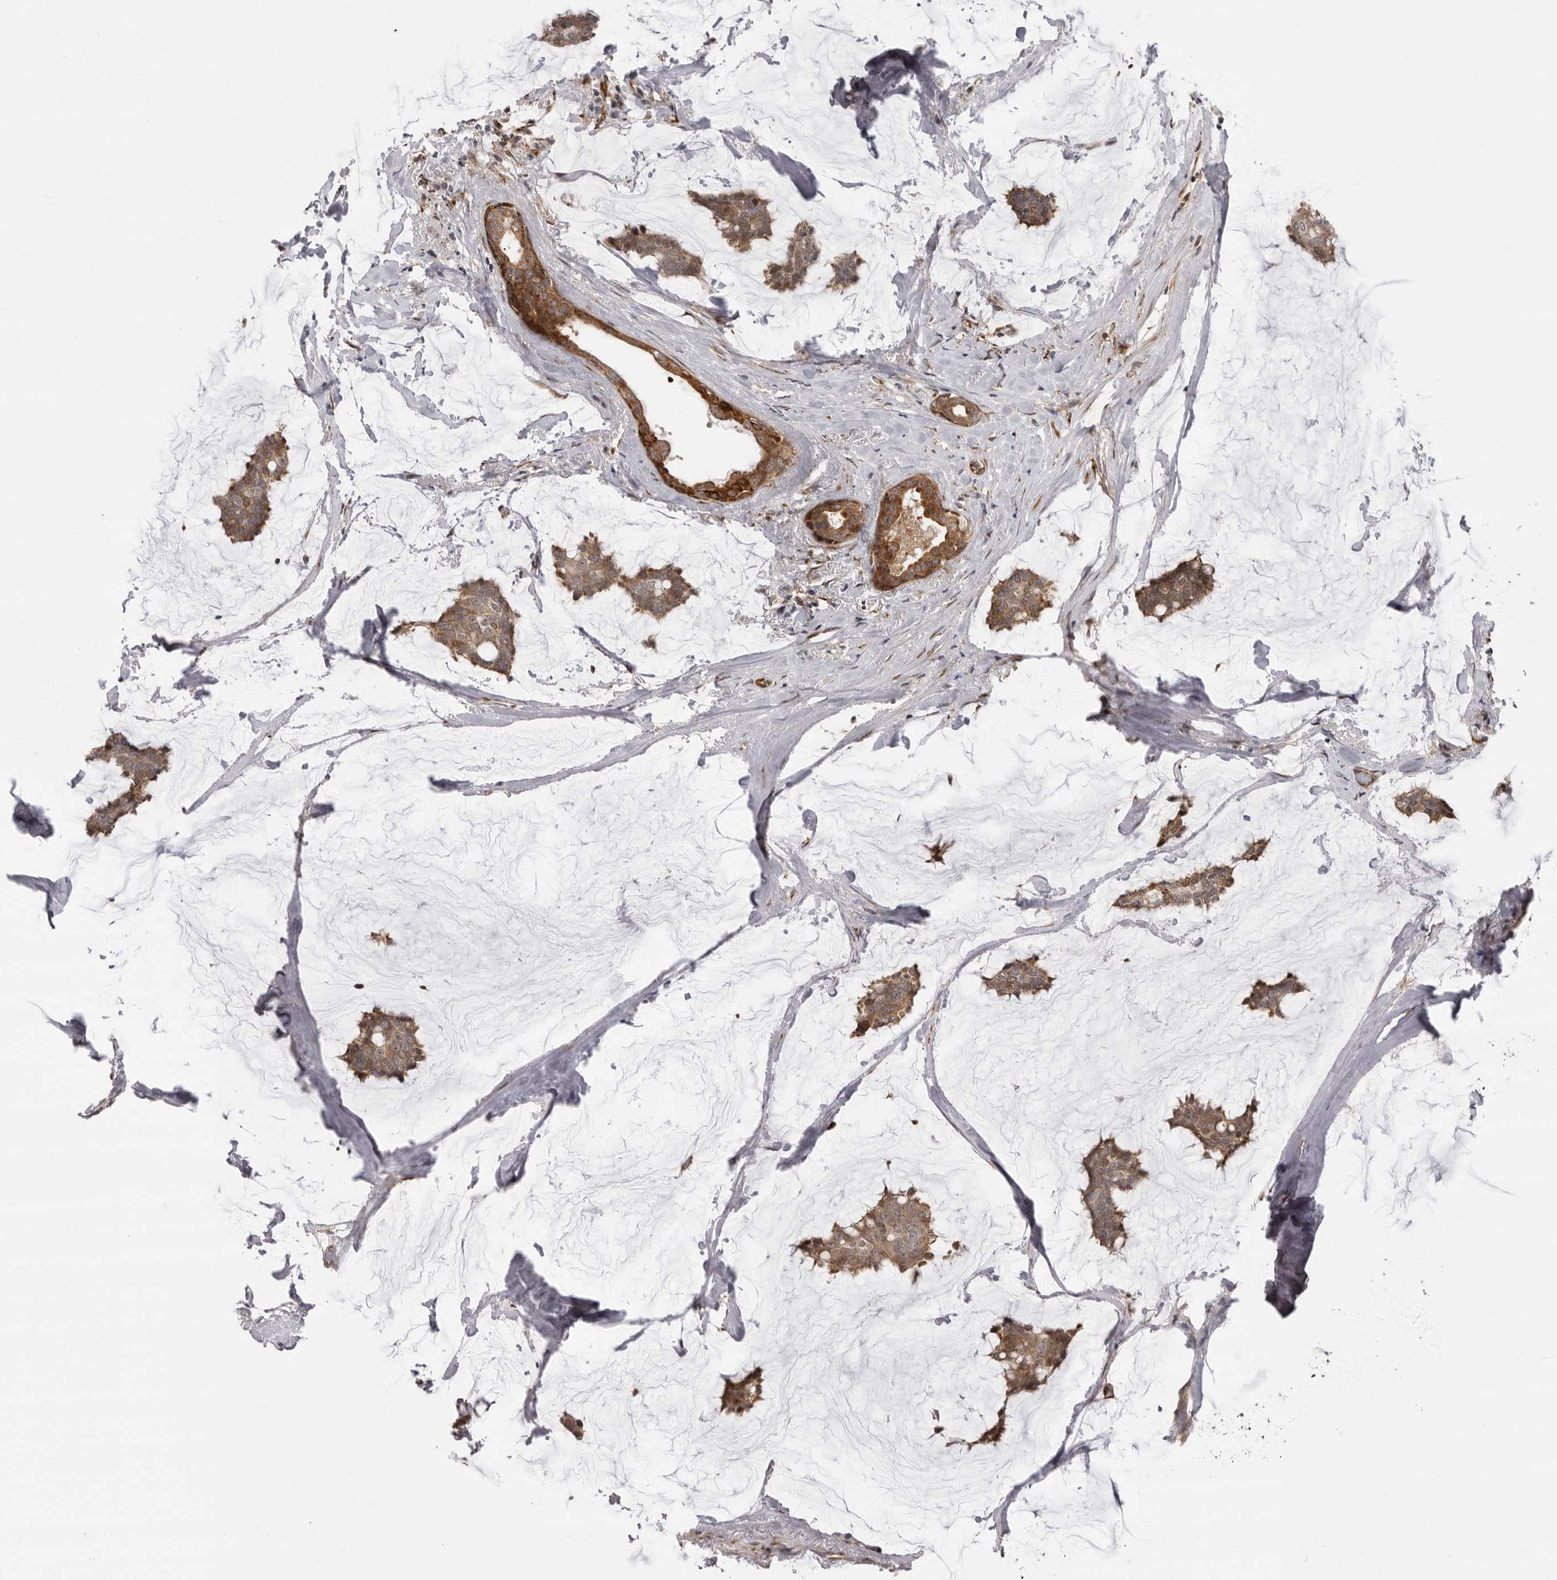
{"staining": {"intensity": "weak", "quantity": ">75%", "location": "cytoplasmic/membranous"}, "tissue": "breast cancer", "cell_type": "Tumor cells", "image_type": "cancer", "snomed": [{"axis": "morphology", "description": "Duct carcinoma"}, {"axis": "topography", "description": "Breast"}], "caption": "Protein expression analysis of intraductal carcinoma (breast) shows weak cytoplasmic/membranous staining in approximately >75% of tumor cells.", "gene": "DNAH14", "patient": {"sex": "female", "age": 93}}